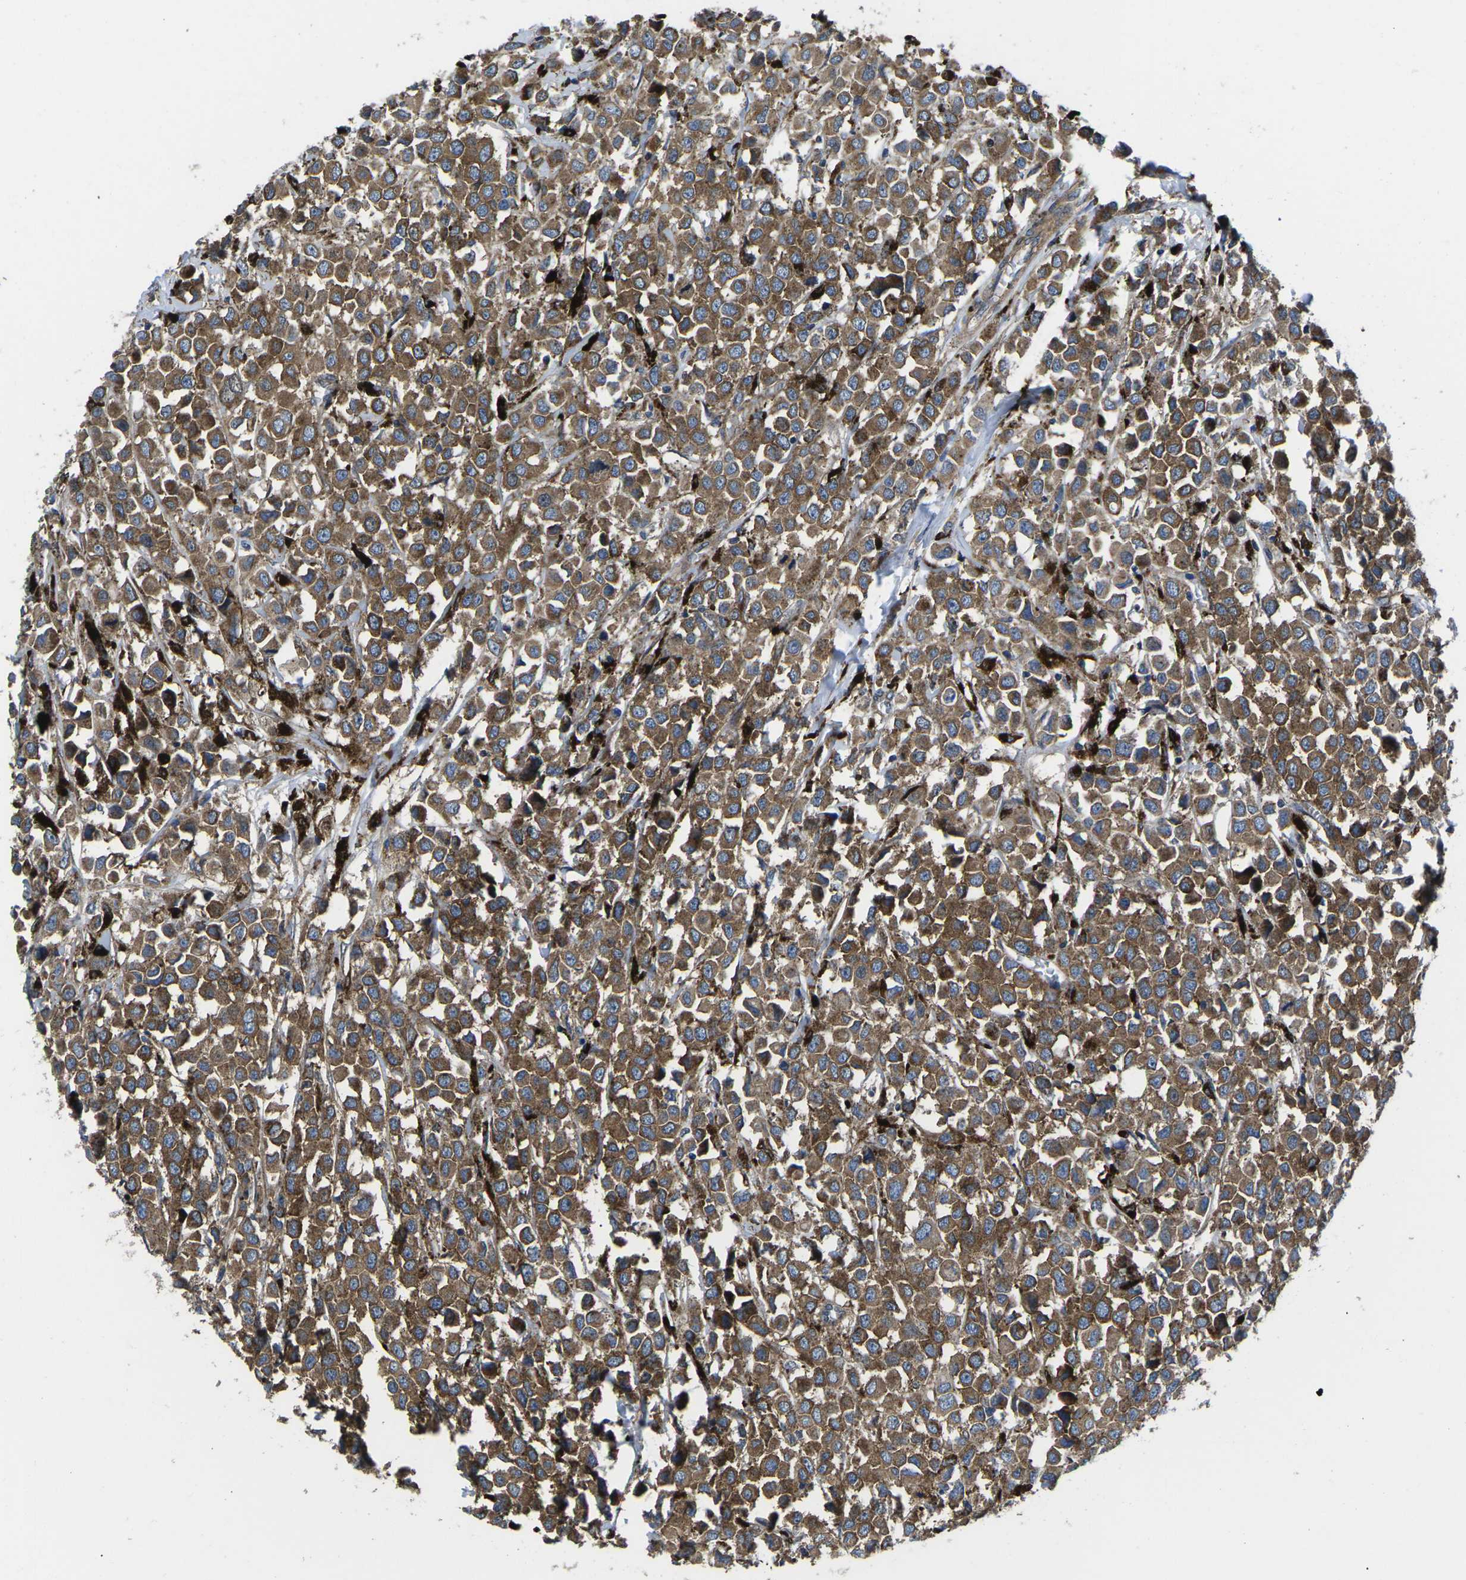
{"staining": {"intensity": "strong", "quantity": ">75%", "location": "cytoplasmic/membranous"}, "tissue": "breast cancer", "cell_type": "Tumor cells", "image_type": "cancer", "snomed": [{"axis": "morphology", "description": "Duct carcinoma"}, {"axis": "topography", "description": "Breast"}], "caption": "Breast infiltrating ductal carcinoma was stained to show a protein in brown. There is high levels of strong cytoplasmic/membranous staining in approximately >75% of tumor cells.", "gene": "DLG1", "patient": {"sex": "female", "age": 61}}